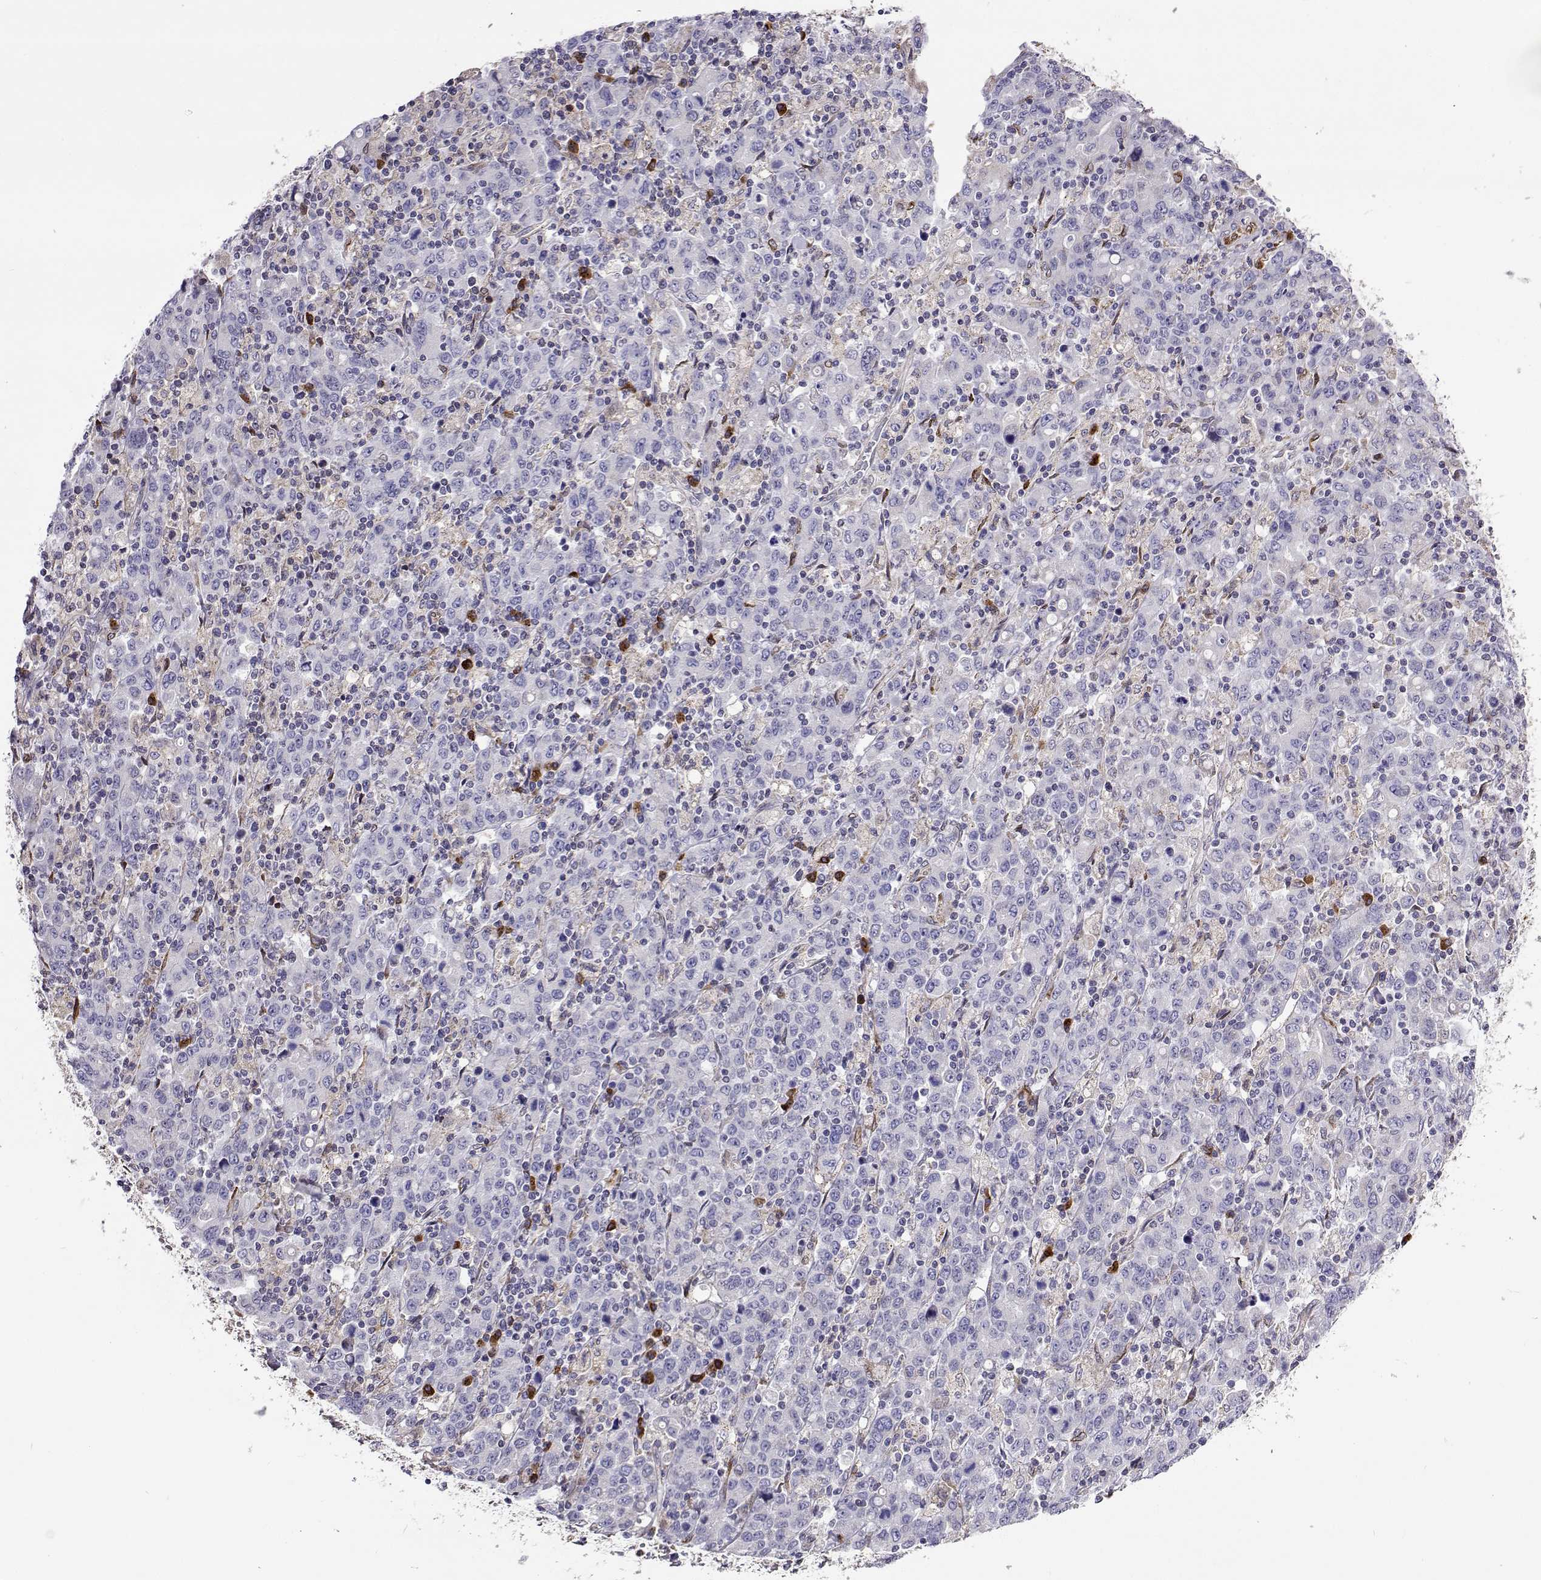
{"staining": {"intensity": "negative", "quantity": "none", "location": "none"}, "tissue": "stomach cancer", "cell_type": "Tumor cells", "image_type": "cancer", "snomed": [{"axis": "morphology", "description": "Adenocarcinoma, NOS"}, {"axis": "topography", "description": "Stomach, upper"}], "caption": "Photomicrograph shows no significant protein staining in tumor cells of adenocarcinoma (stomach).", "gene": "PGRMC2", "patient": {"sex": "male", "age": 69}}